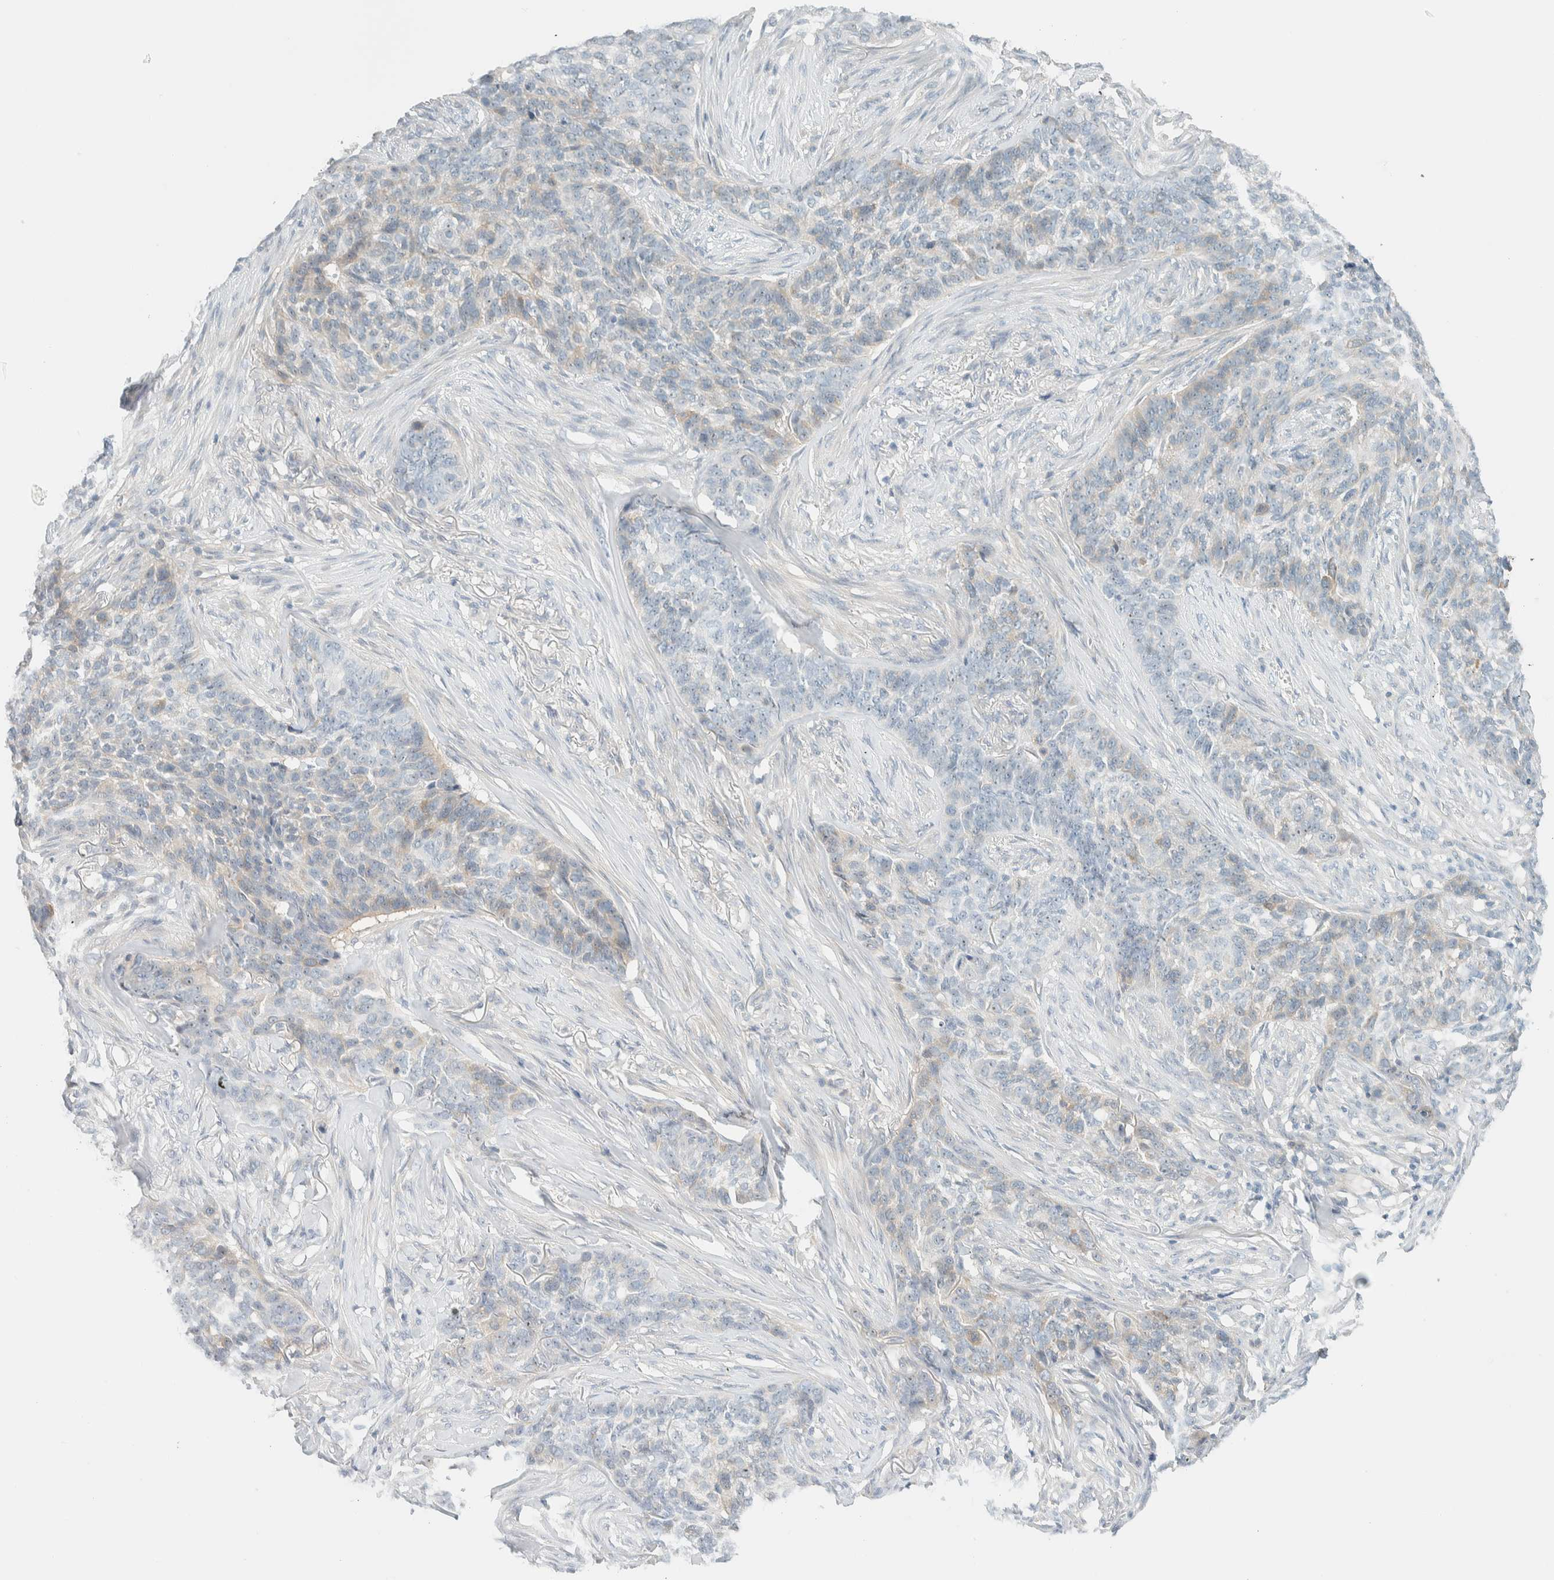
{"staining": {"intensity": "negative", "quantity": "none", "location": "none"}, "tissue": "skin cancer", "cell_type": "Tumor cells", "image_type": "cancer", "snomed": [{"axis": "morphology", "description": "Basal cell carcinoma"}, {"axis": "topography", "description": "Skin"}], "caption": "Tumor cells show no significant staining in skin basal cell carcinoma.", "gene": "NDE1", "patient": {"sex": "male", "age": 85}}